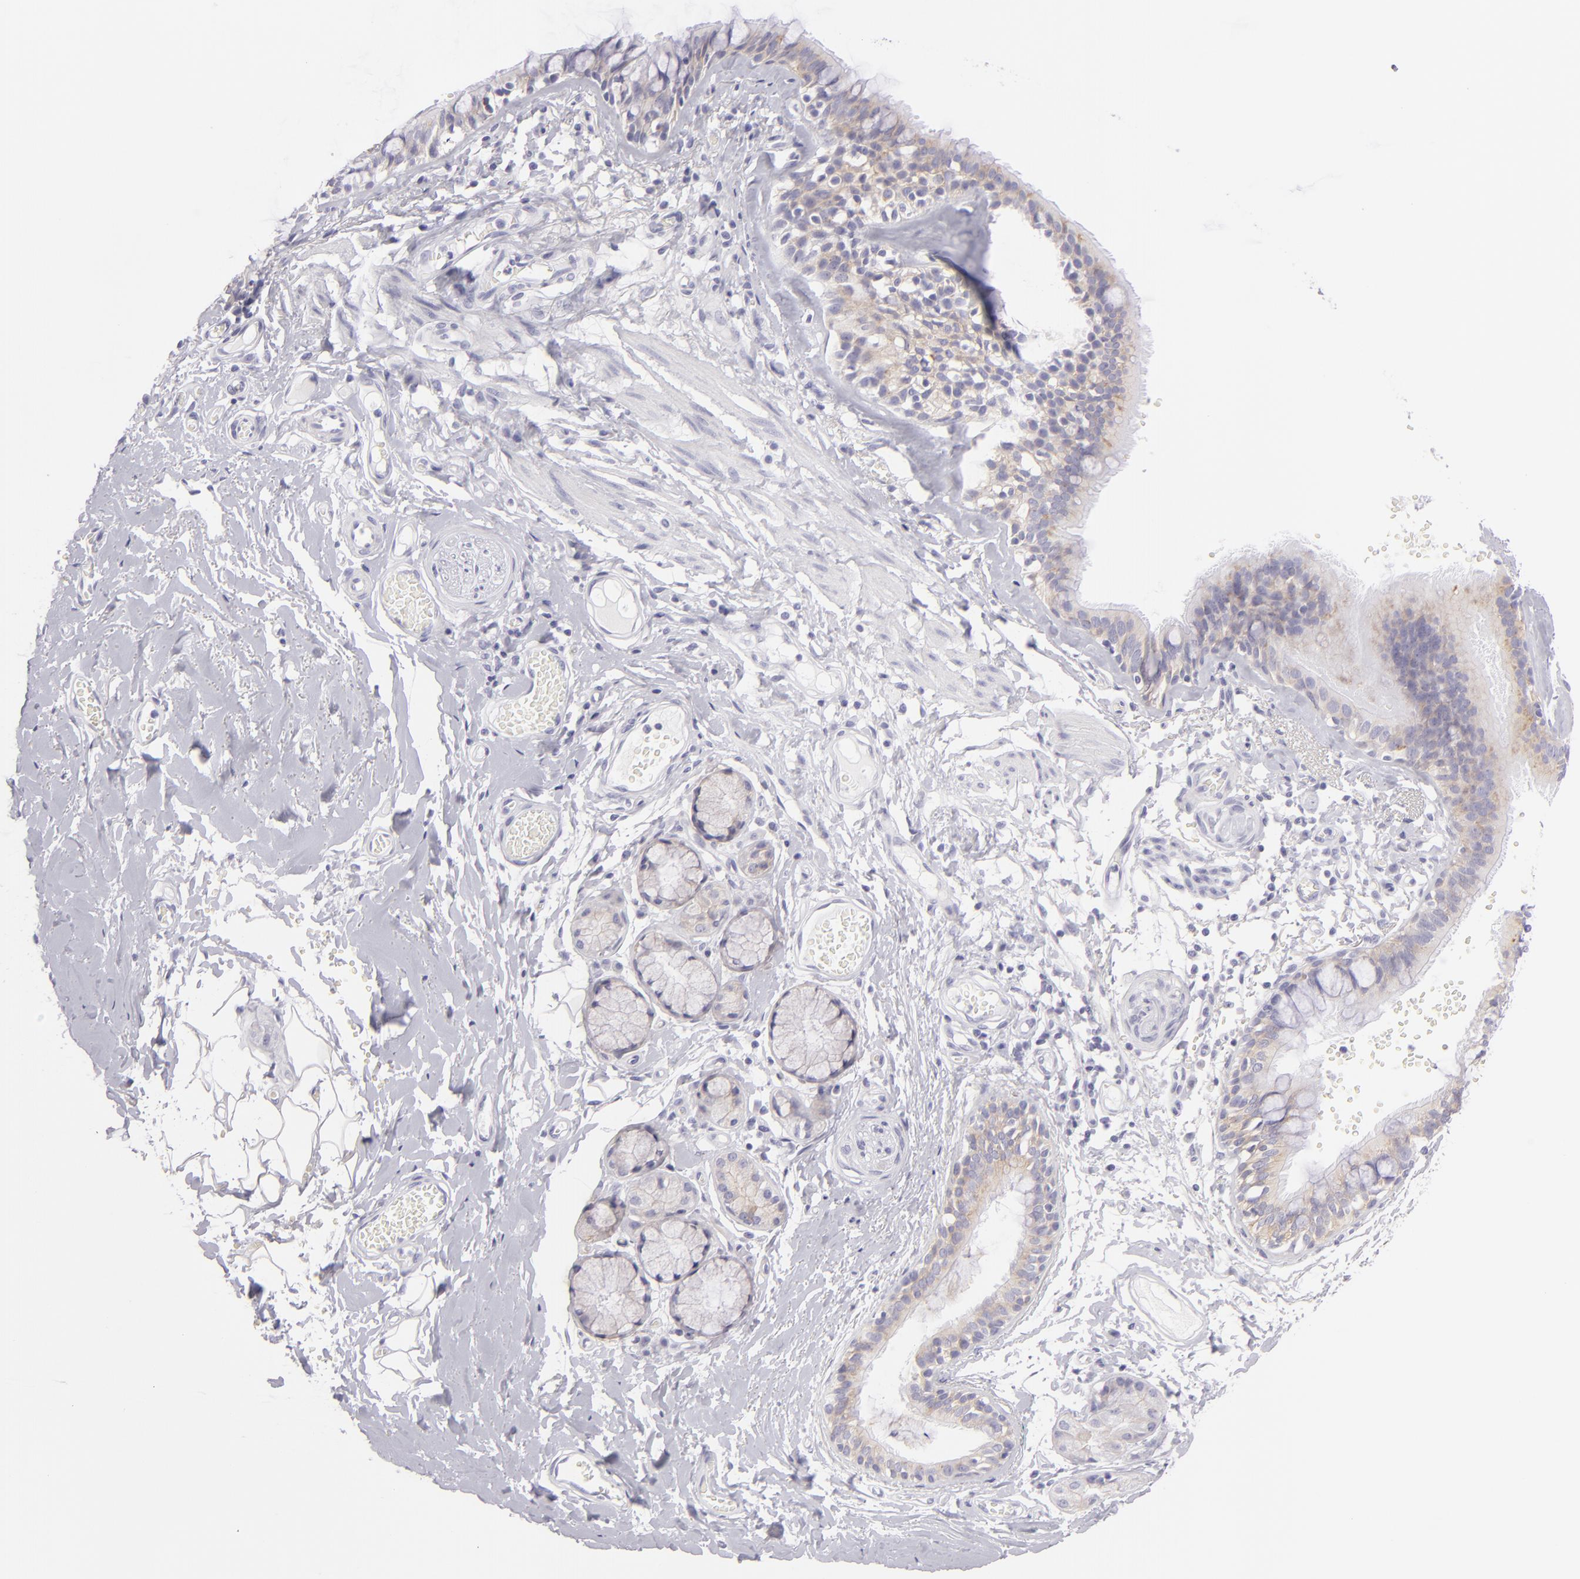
{"staining": {"intensity": "weak", "quantity": ">75%", "location": "cytoplasmic/membranous"}, "tissue": "bronchus", "cell_type": "Respiratory epithelial cells", "image_type": "normal", "snomed": [{"axis": "morphology", "description": "Normal tissue, NOS"}, {"axis": "topography", "description": "Bronchus"}, {"axis": "topography", "description": "Lung"}], "caption": "Respiratory epithelial cells reveal low levels of weak cytoplasmic/membranous staining in about >75% of cells in benign bronchus.", "gene": "DLG4", "patient": {"sex": "female", "age": 56}}